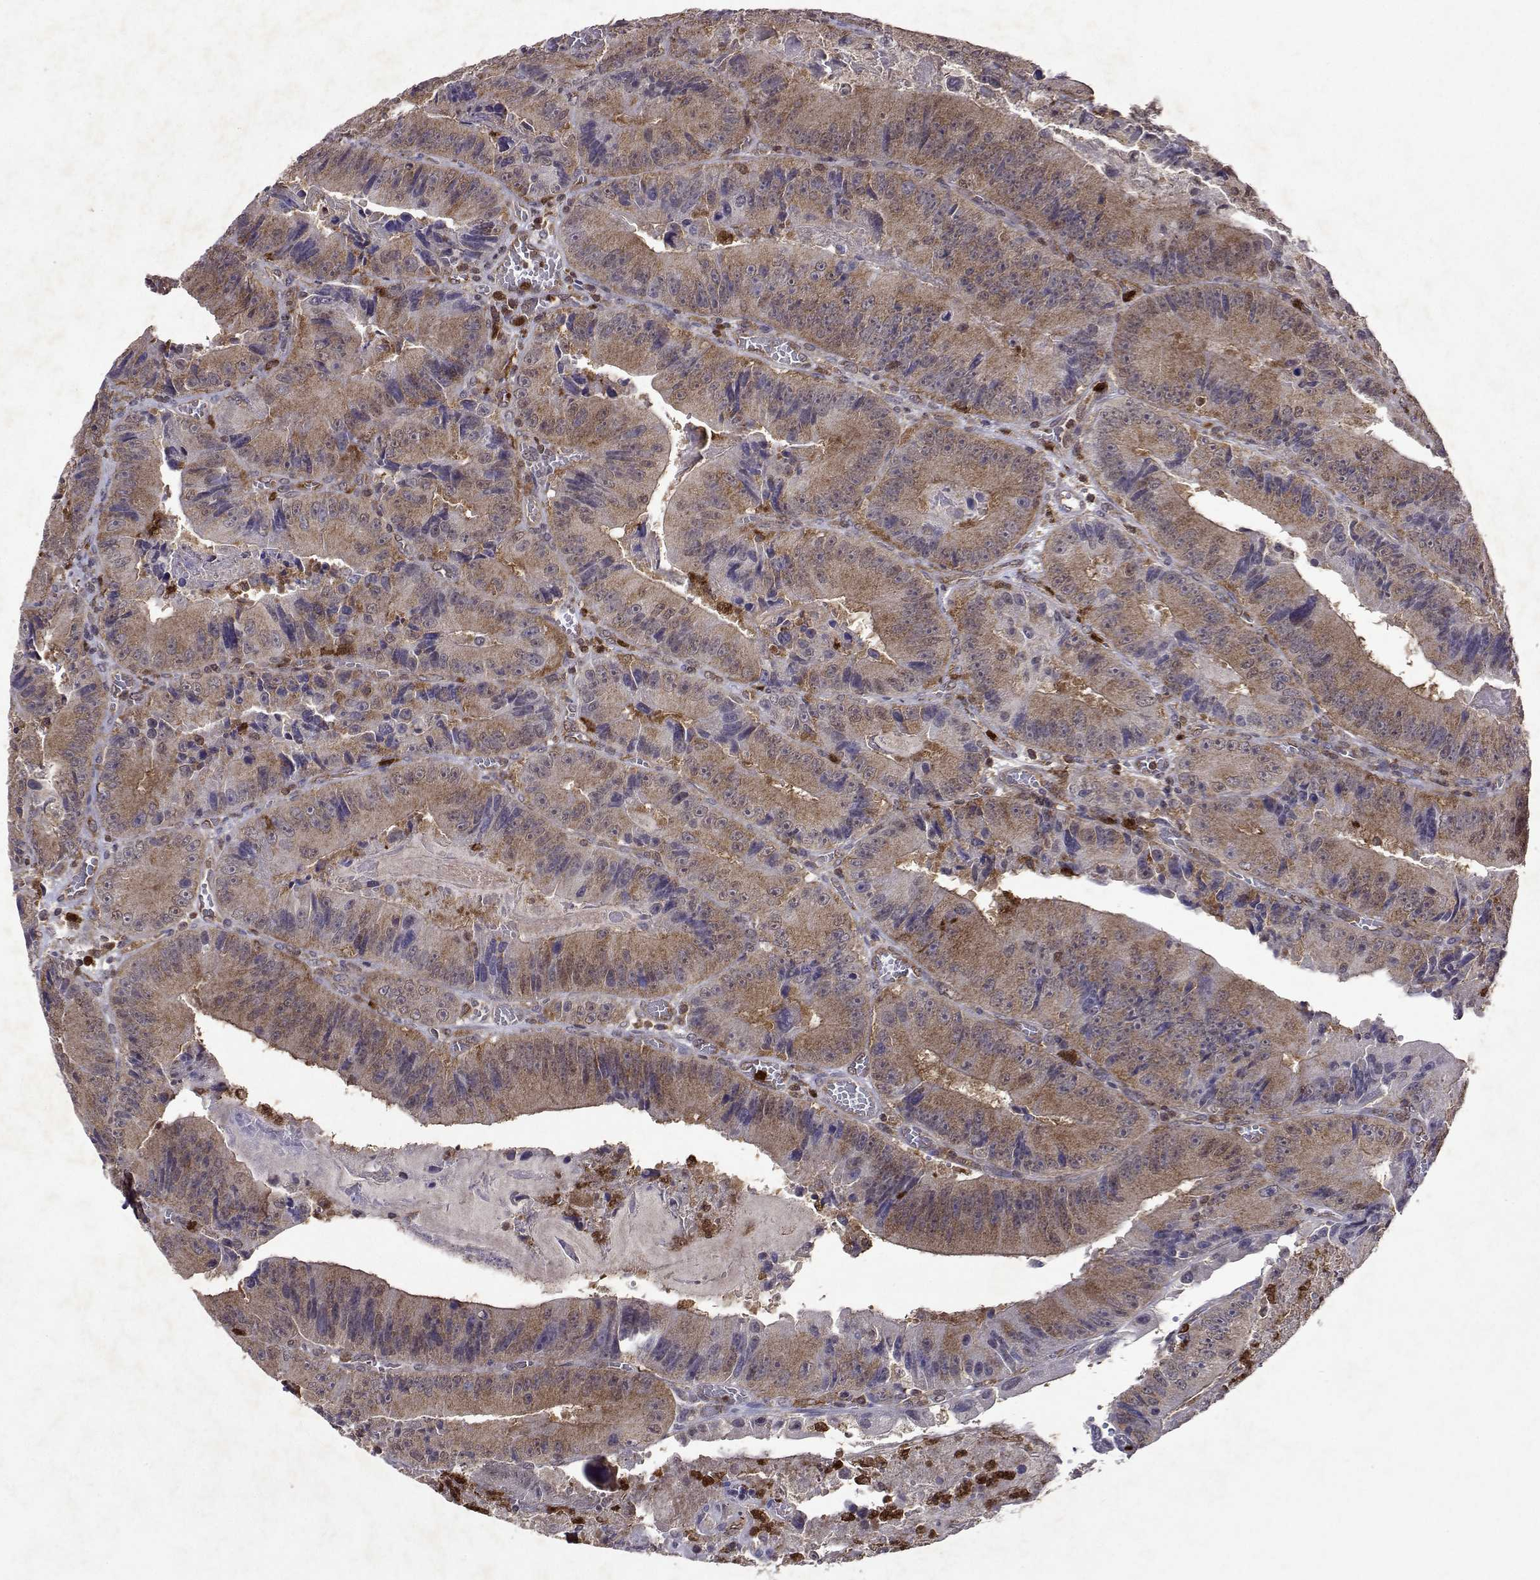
{"staining": {"intensity": "moderate", "quantity": ">75%", "location": "cytoplasmic/membranous"}, "tissue": "colorectal cancer", "cell_type": "Tumor cells", "image_type": "cancer", "snomed": [{"axis": "morphology", "description": "Adenocarcinoma, NOS"}, {"axis": "topography", "description": "Colon"}], "caption": "Protein staining of adenocarcinoma (colorectal) tissue reveals moderate cytoplasmic/membranous positivity in about >75% of tumor cells.", "gene": "APAF1", "patient": {"sex": "female", "age": 86}}